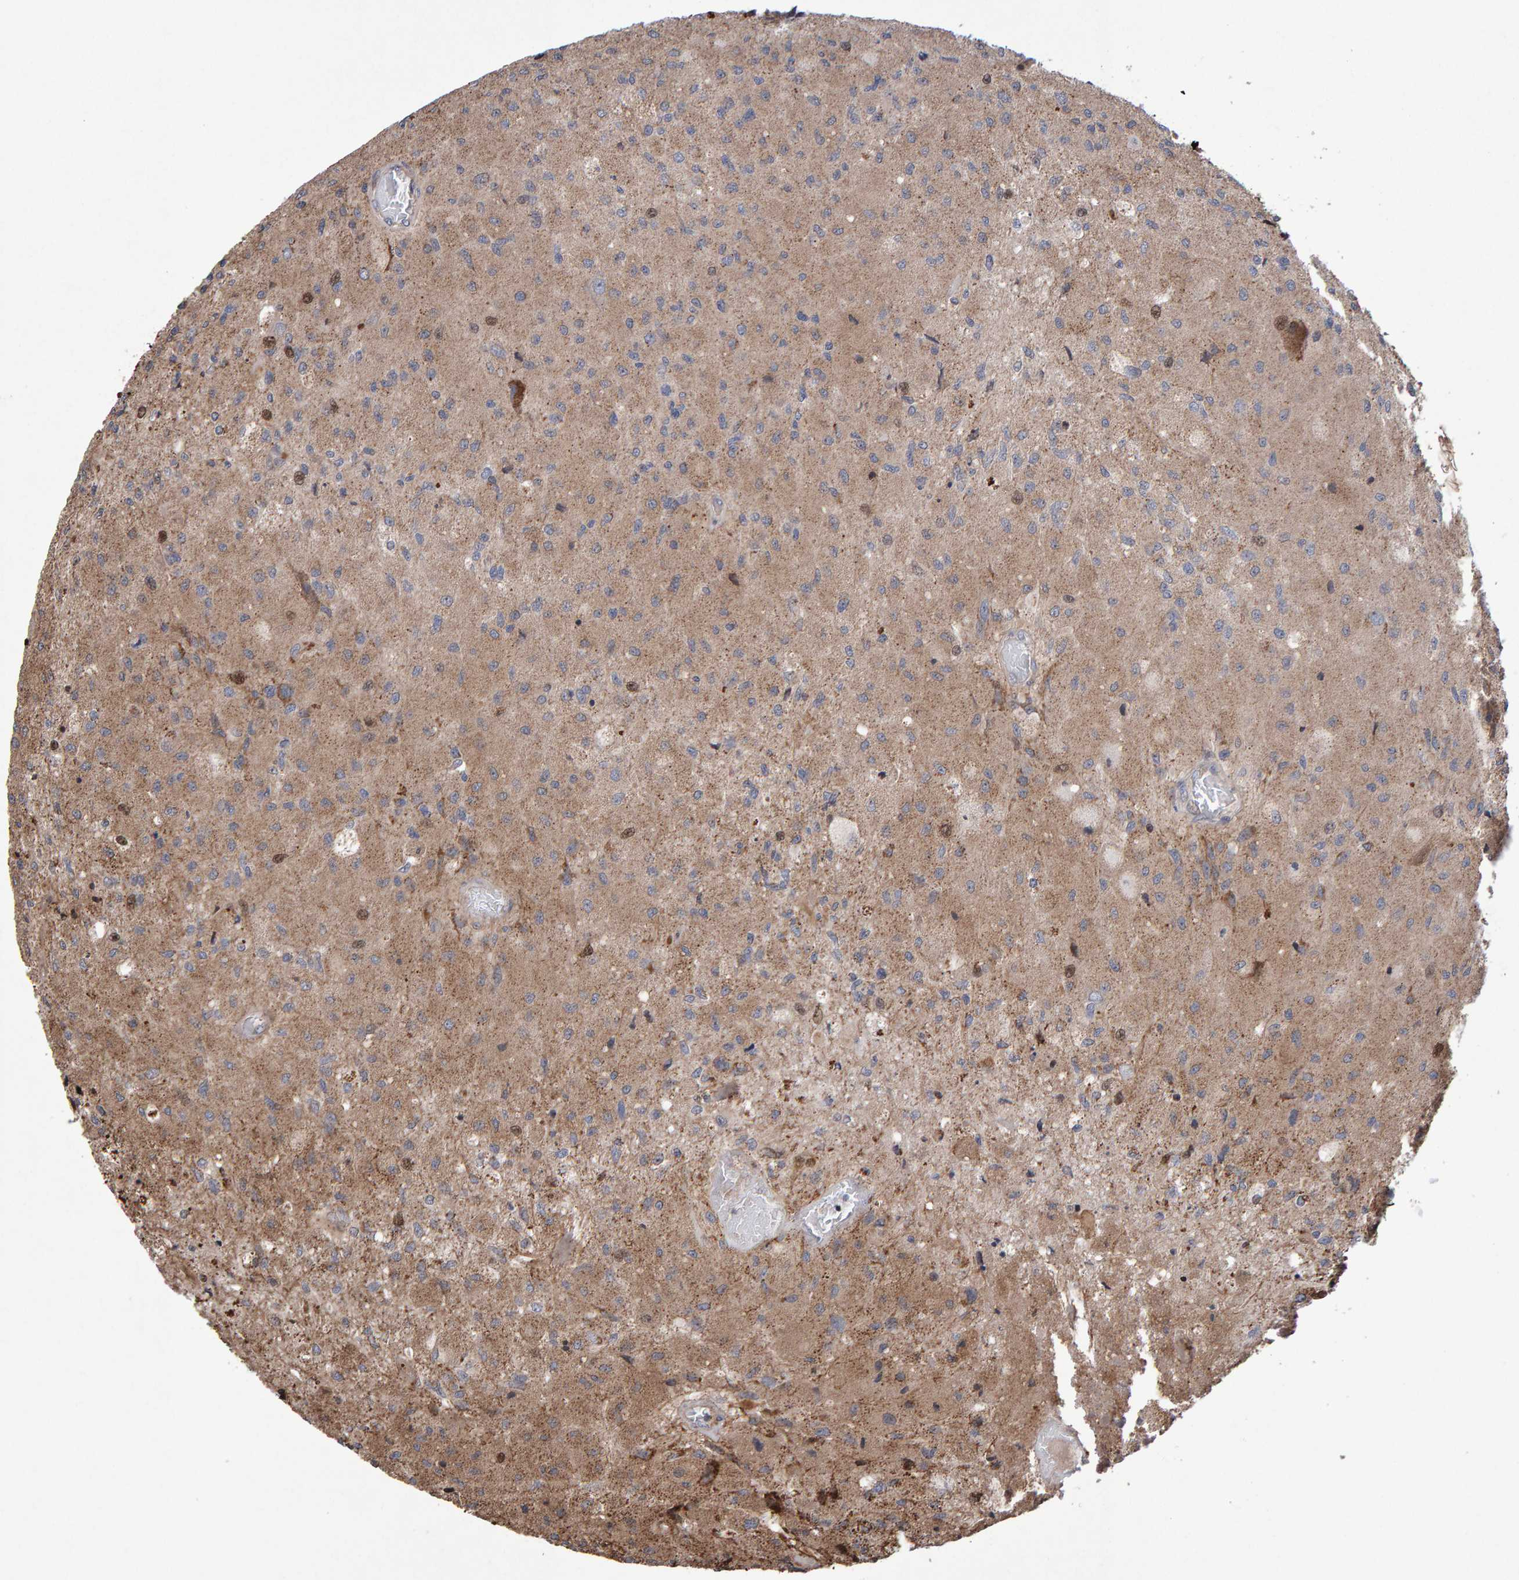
{"staining": {"intensity": "weak", "quantity": ">75%", "location": "cytoplasmic/membranous"}, "tissue": "glioma", "cell_type": "Tumor cells", "image_type": "cancer", "snomed": [{"axis": "morphology", "description": "Normal tissue, NOS"}, {"axis": "morphology", "description": "Glioma, malignant, High grade"}, {"axis": "topography", "description": "Cerebral cortex"}], "caption": "Approximately >75% of tumor cells in glioma demonstrate weak cytoplasmic/membranous protein positivity as visualized by brown immunohistochemical staining.", "gene": "PECR", "patient": {"sex": "male", "age": 77}}